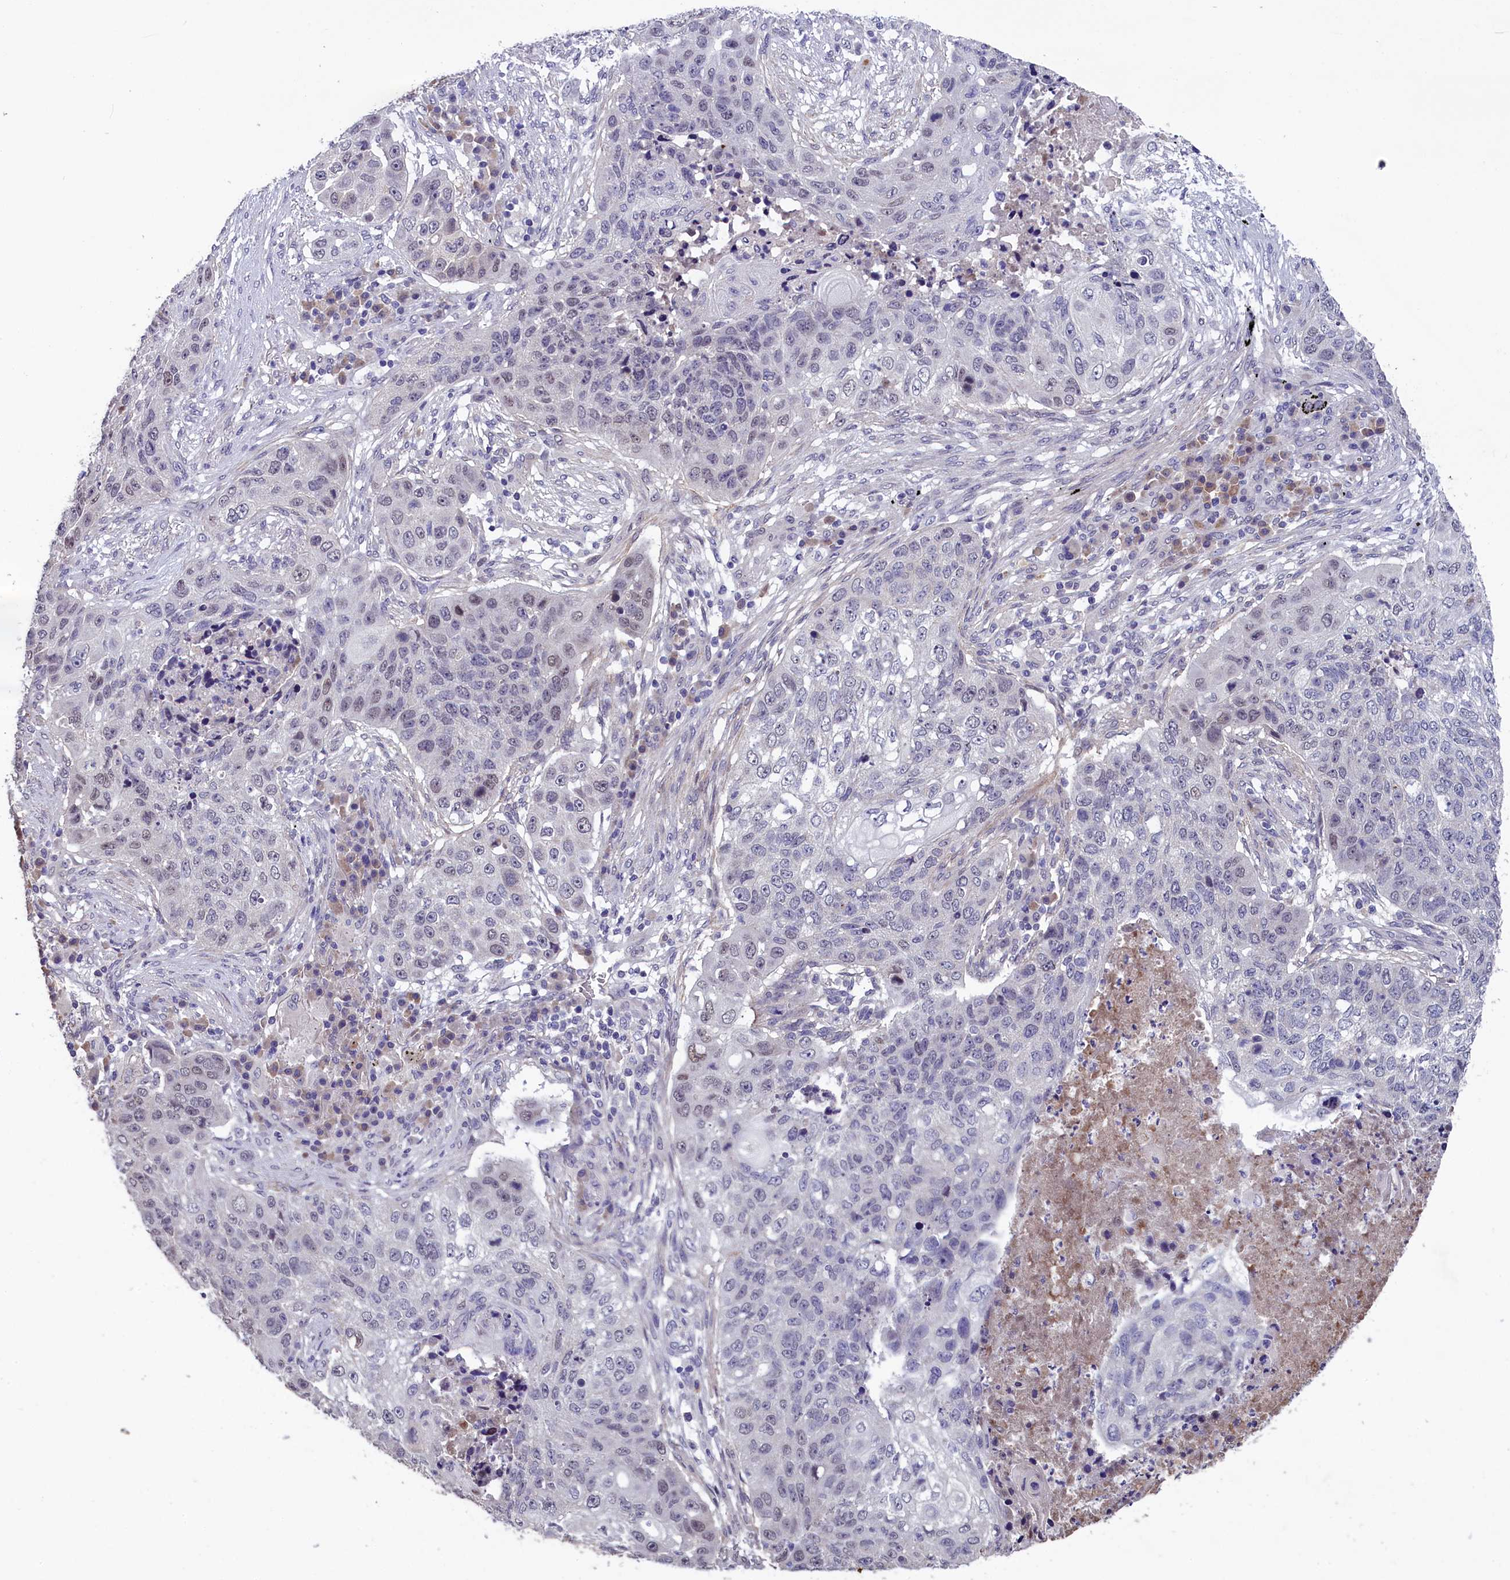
{"staining": {"intensity": "weak", "quantity": "<25%", "location": "nuclear"}, "tissue": "lung cancer", "cell_type": "Tumor cells", "image_type": "cancer", "snomed": [{"axis": "morphology", "description": "Squamous cell carcinoma, NOS"}, {"axis": "topography", "description": "Lung"}], "caption": "Immunohistochemistry (IHC) of human lung cancer demonstrates no positivity in tumor cells.", "gene": "SLC39A6", "patient": {"sex": "female", "age": 63}}